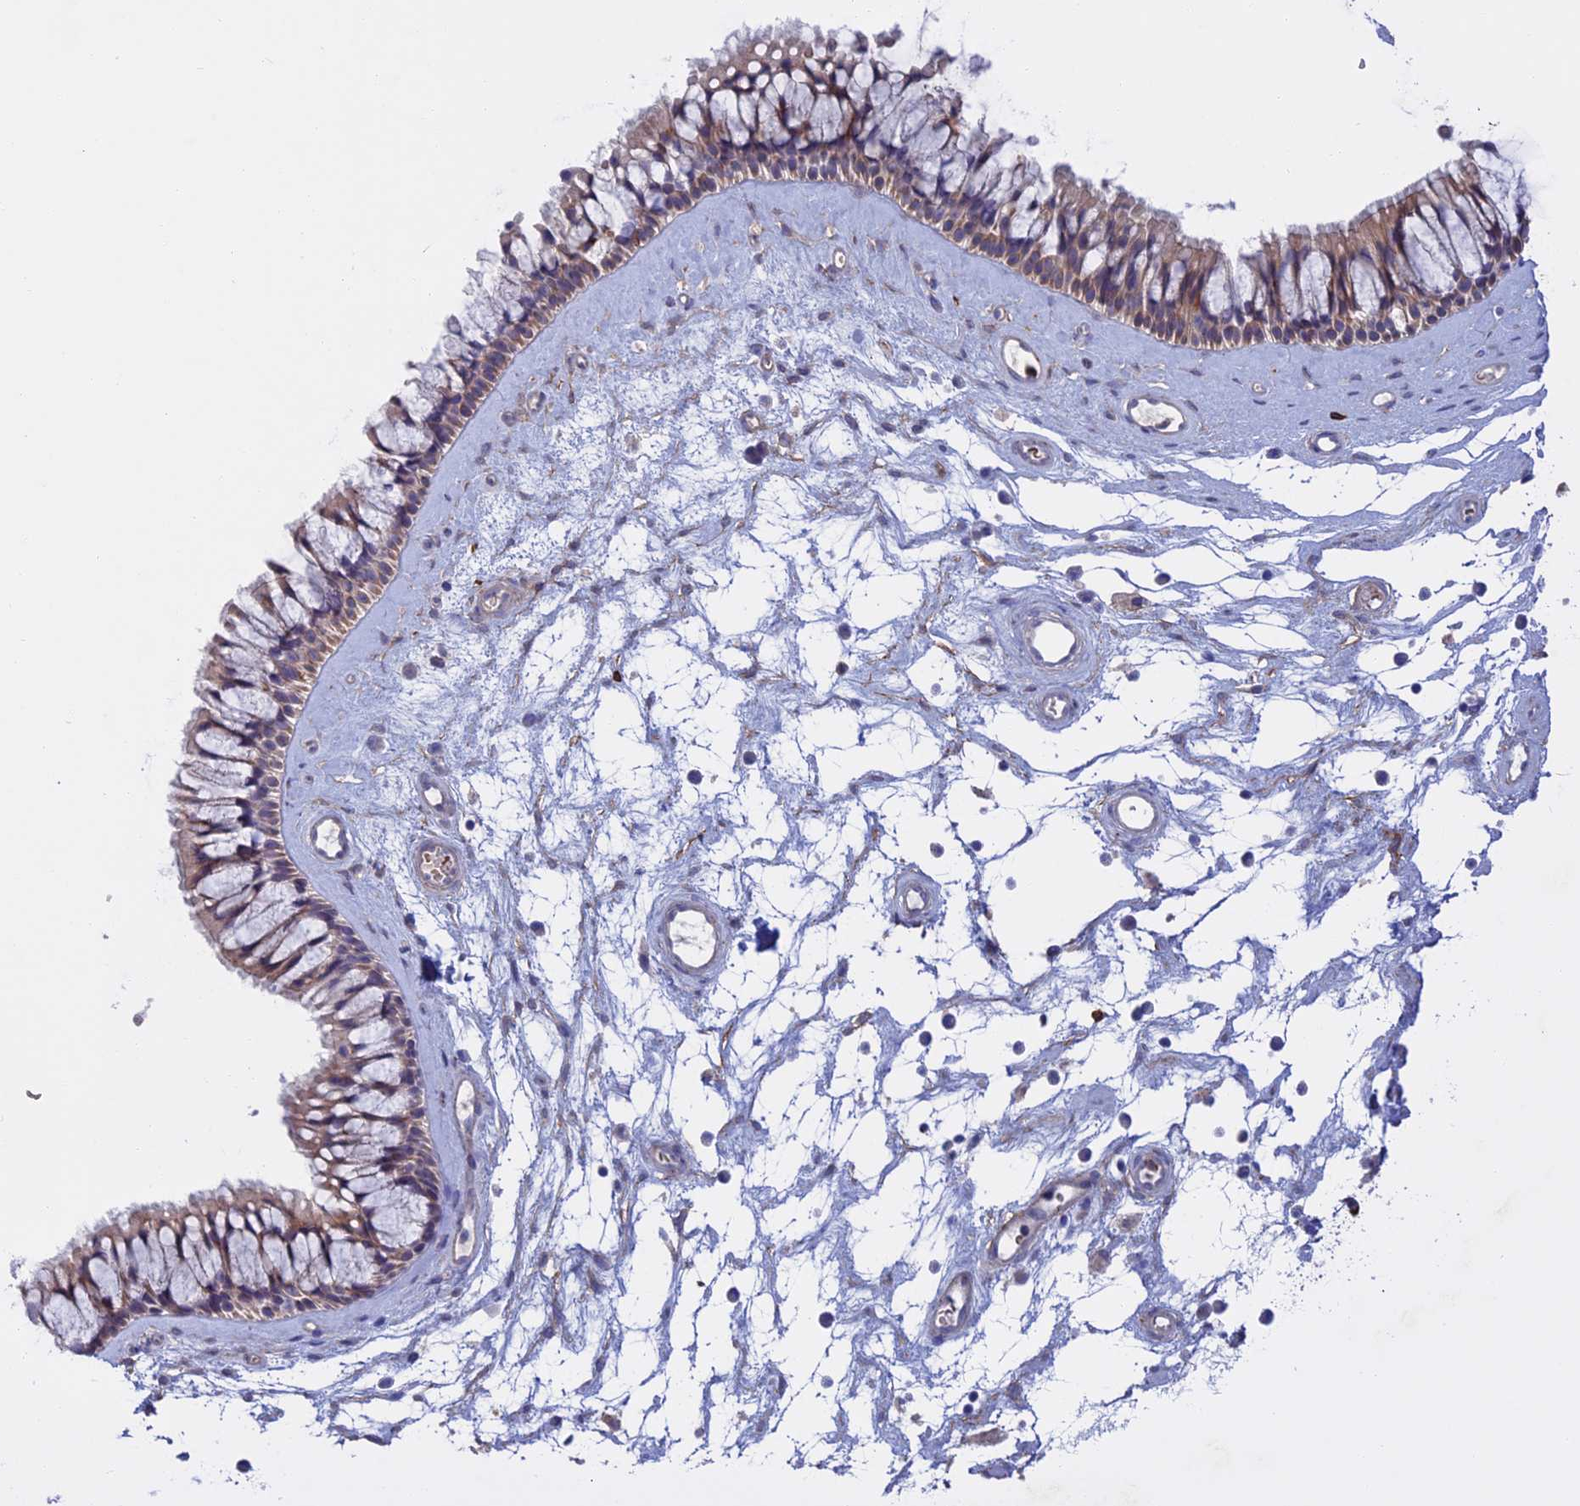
{"staining": {"intensity": "weak", "quantity": "25%-75%", "location": "cytoplasmic/membranous"}, "tissue": "nasopharynx", "cell_type": "Respiratory epithelial cells", "image_type": "normal", "snomed": [{"axis": "morphology", "description": "Normal tissue, NOS"}, {"axis": "topography", "description": "Nasopharynx"}], "caption": "This histopathology image demonstrates immunohistochemistry staining of unremarkable human nasopharynx, with low weak cytoplasmic/membranous staining in about 25%-75% of respiratory epithelial cells.", "gene": "SLC2A6", "patient": {"sex": "male", "age": 64}}